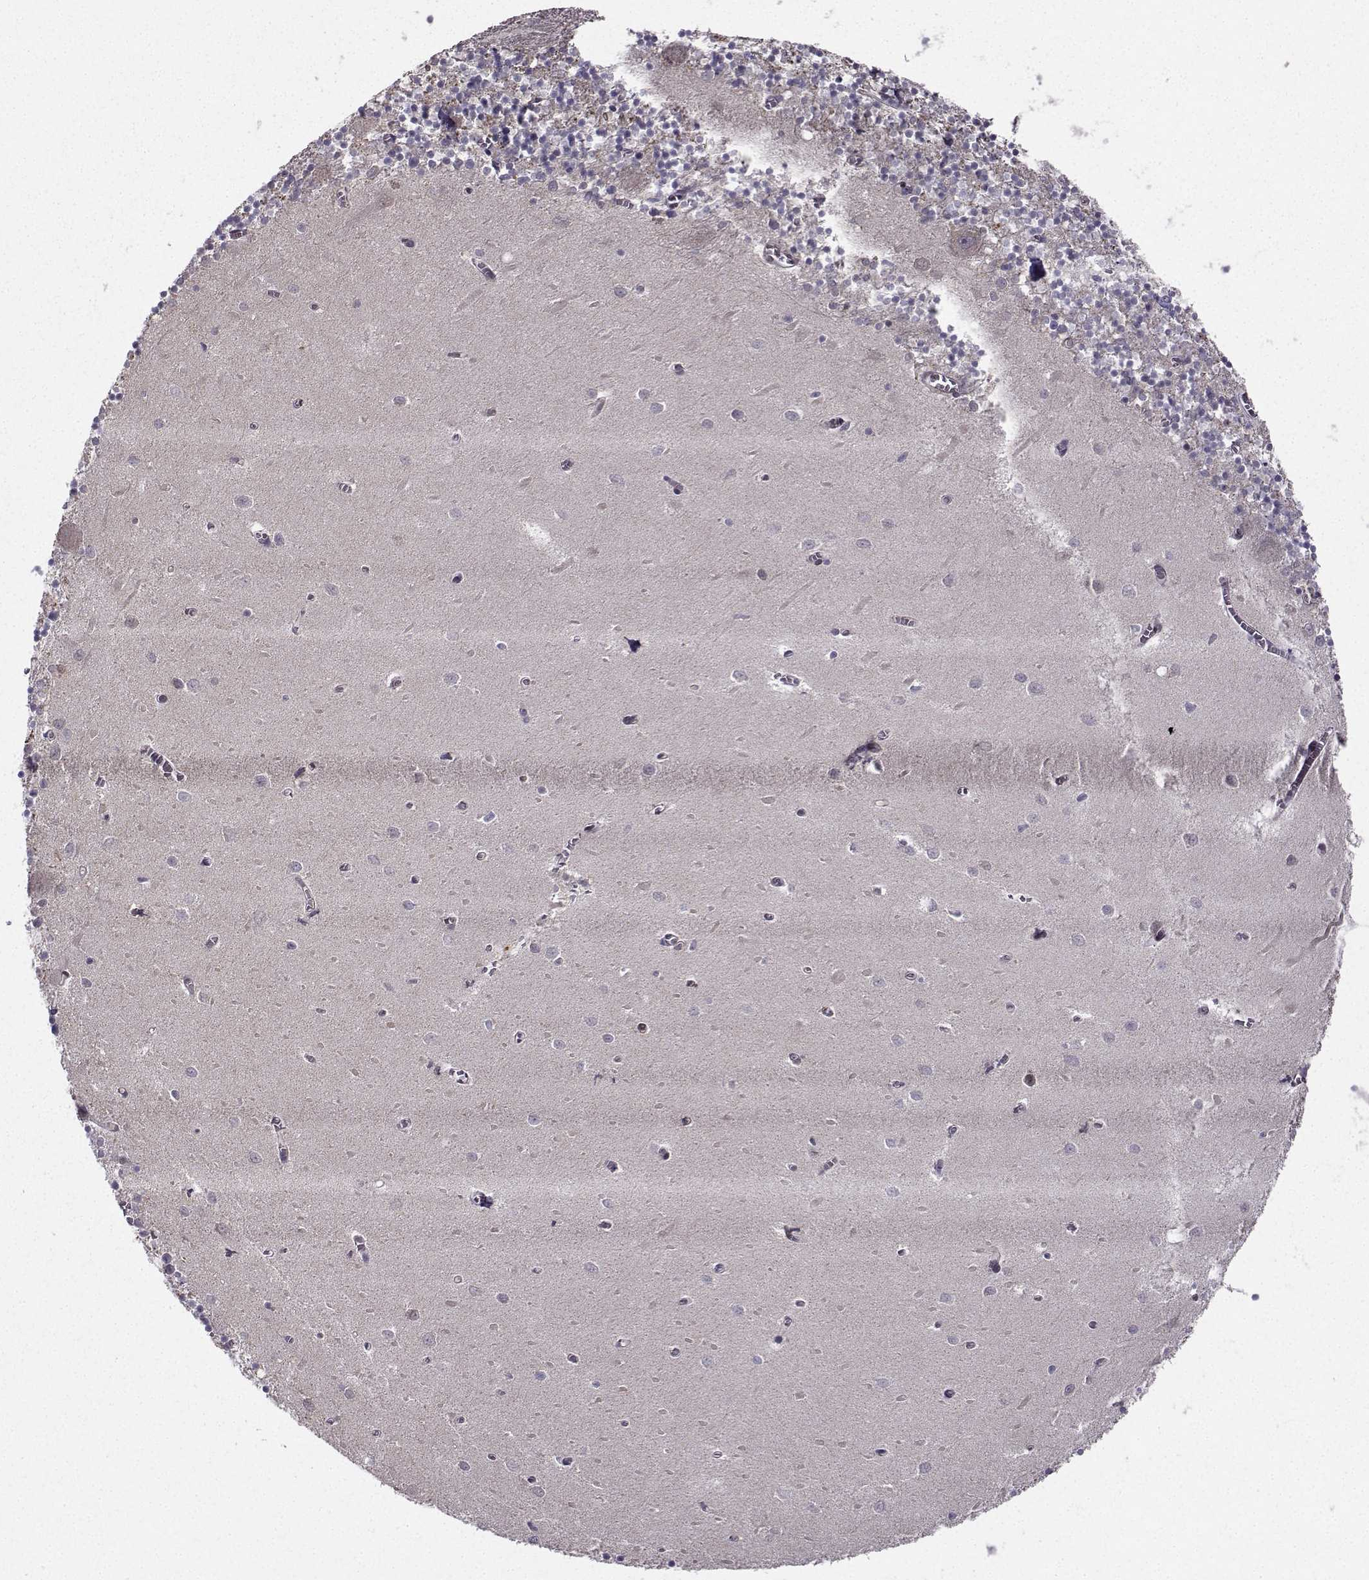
{"staining": {"intensity": "moderate", "quantity": "<25%", "location": "cytoplasmic/membranous"}, "tissue": "cerebellum", "cell_type": "Cells in granular layer", "image_type": "normal", "snomed": [{"axis": "morphology", "description": "Normal tissue, NOS"}, {"axis": "topography", "description": "Cerebellum"}], "caption": "A micrograph of cerebellum stained for a protein reveals moderate cytoplasmic/membranous brown staining in cells in granular layer.", "gene": "NQO1", "patient": {"sex": "female", "age": 64}}